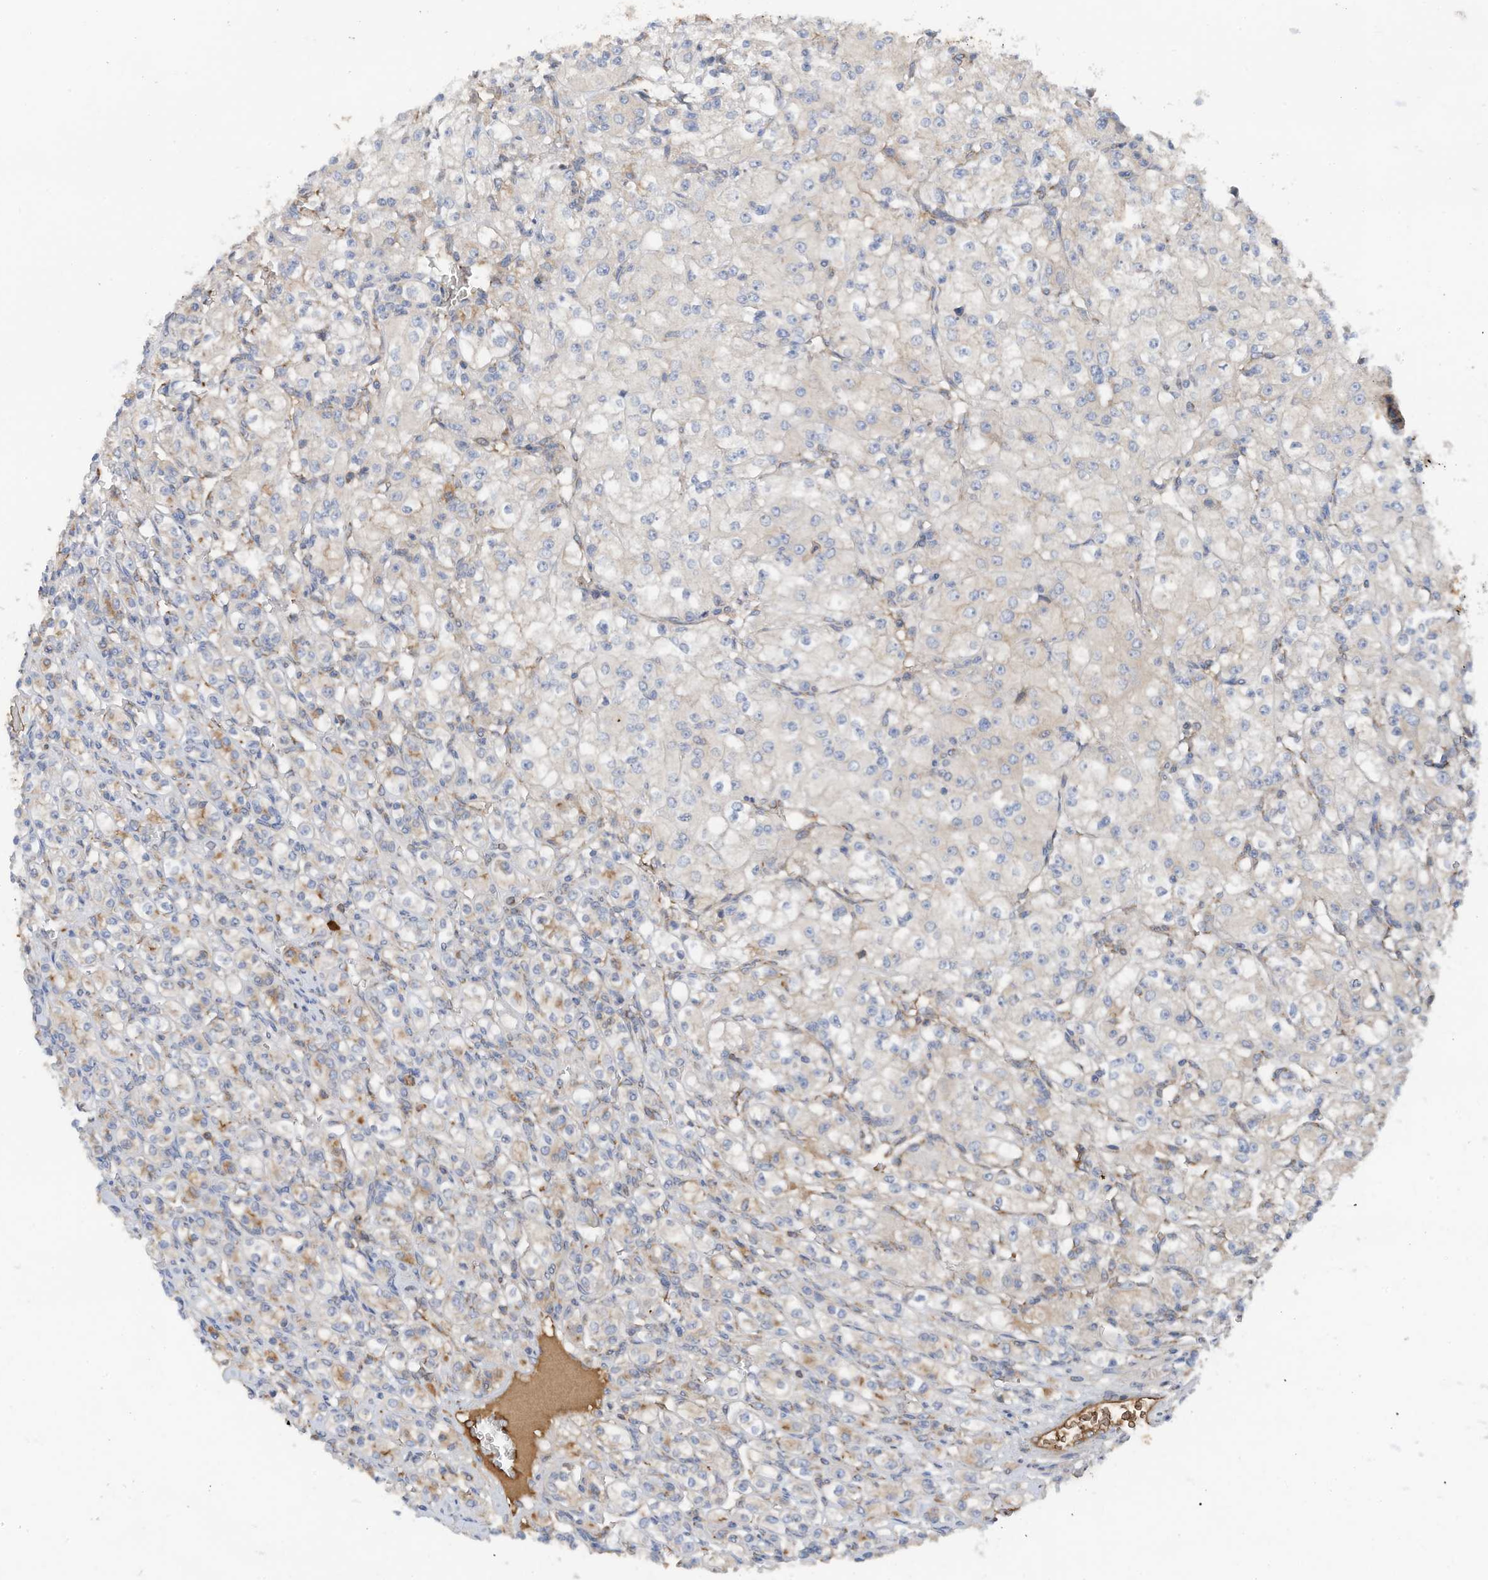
{"staining": {"intensity": "negative", "quantity": "none", "location": "none"}, "tissue": "renal cancer", "cell_type": "Tumor cells", "image_type": "cancer", "snomed": [{"axis": "morphology", "description": "Adenocarcinoma, NOS"}, {"axis": "topography", "description": "Kidney"}], "caption": "Image shows no protein positivity in tumor cells of renal adenocarcinoma tissue.", "gene": "SLC5A11", "patient": {"sex": "male", "age": 77}}